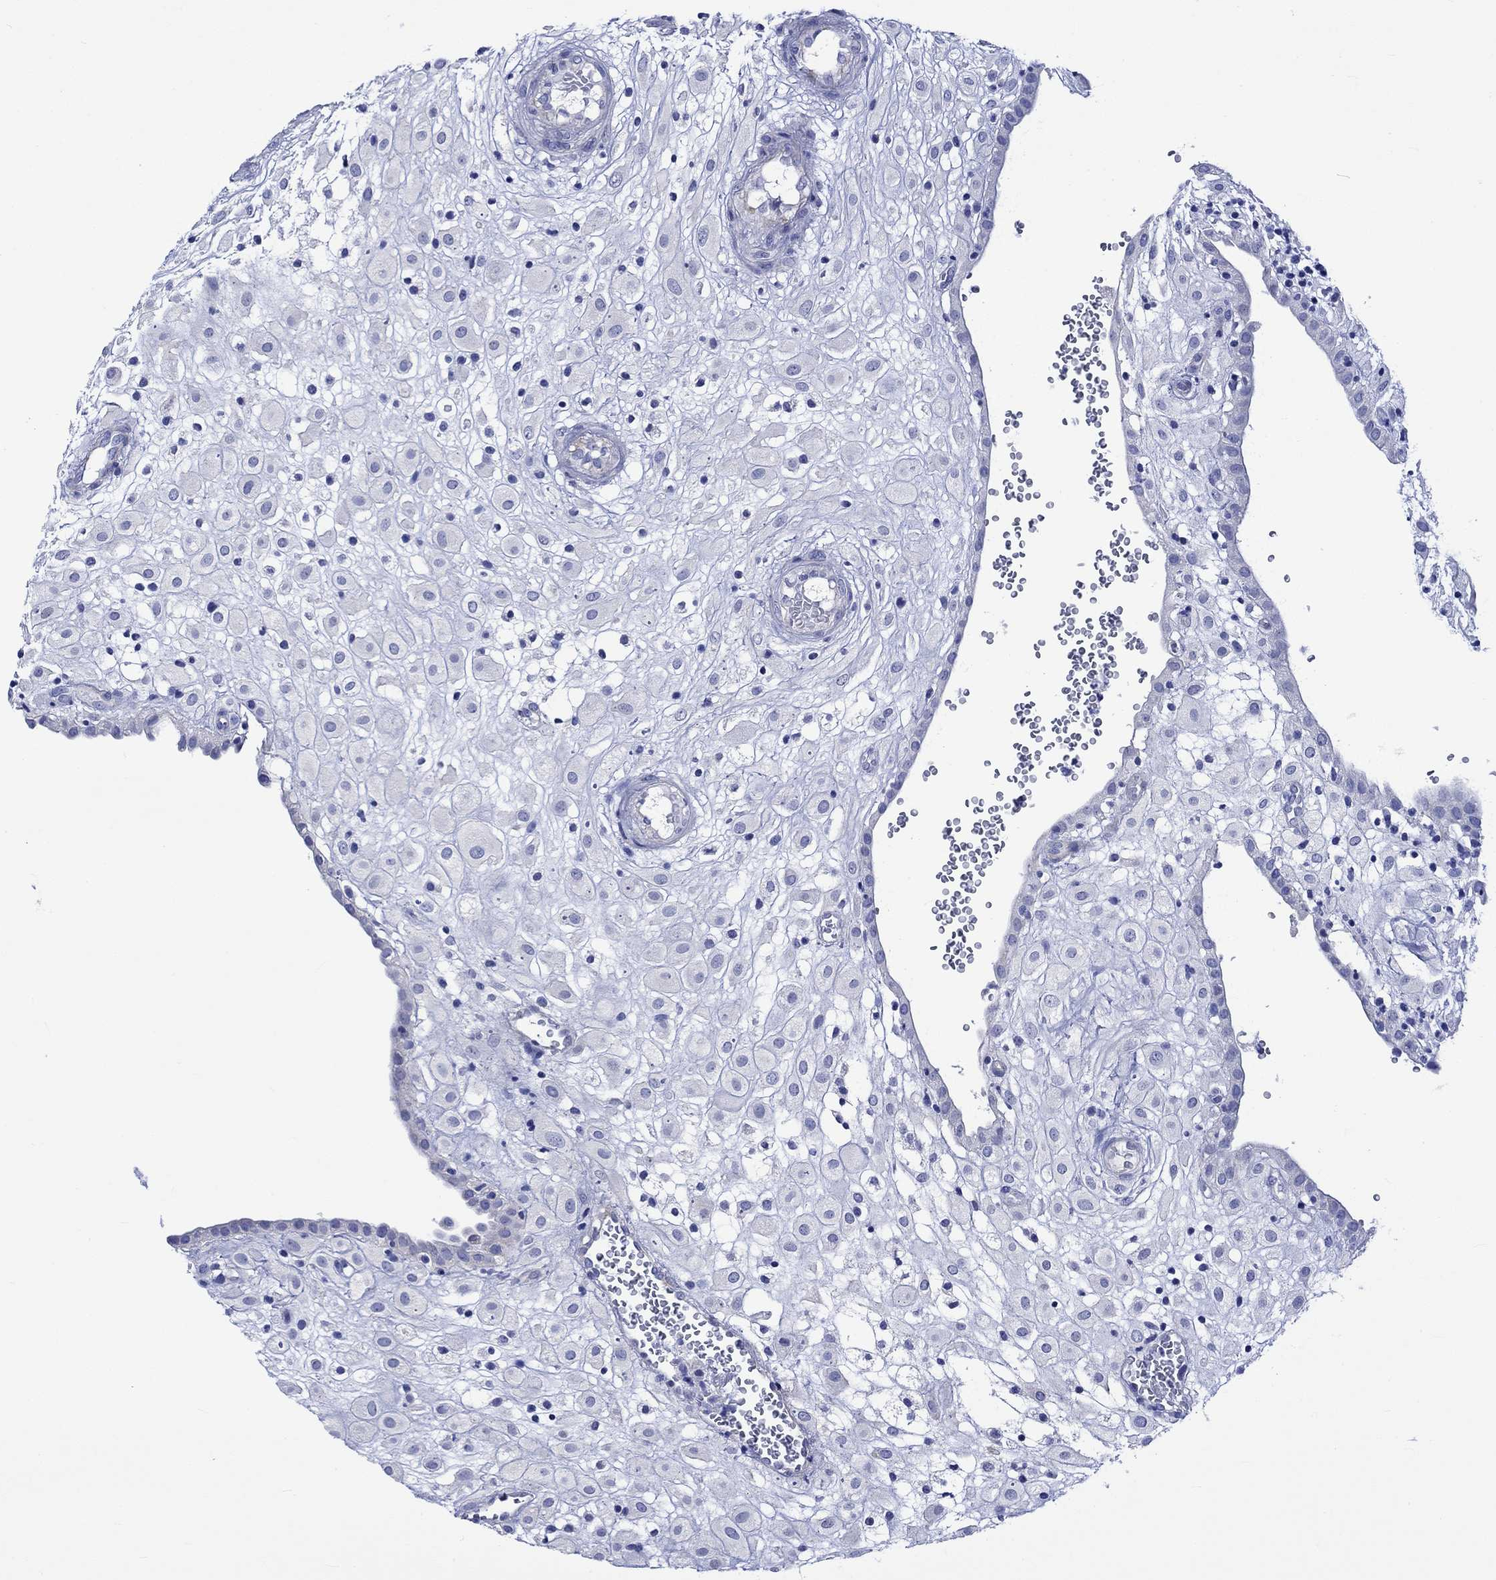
{"staining": {"intensity": "negative", "quantity": "none", "location": "none"}, "tissue": "placenta", "cell_type": "Decidual cells", "image_type": "normal", "snomed": [{"axis": "morphology", "description": "Normal tissue, NOS"}, {"axis": "topography", "description": "Placenta"}], "caption": "Decidual cells show no significant protein expression in unremarkable placenta. The staining is performed using DAB (3,3'-diaminobenzidine) brown chromogen with nuclei counter-stained in using hematoxylin.", "gene": "HARBI1", "patient": {"sex": "female", "age": 24}}